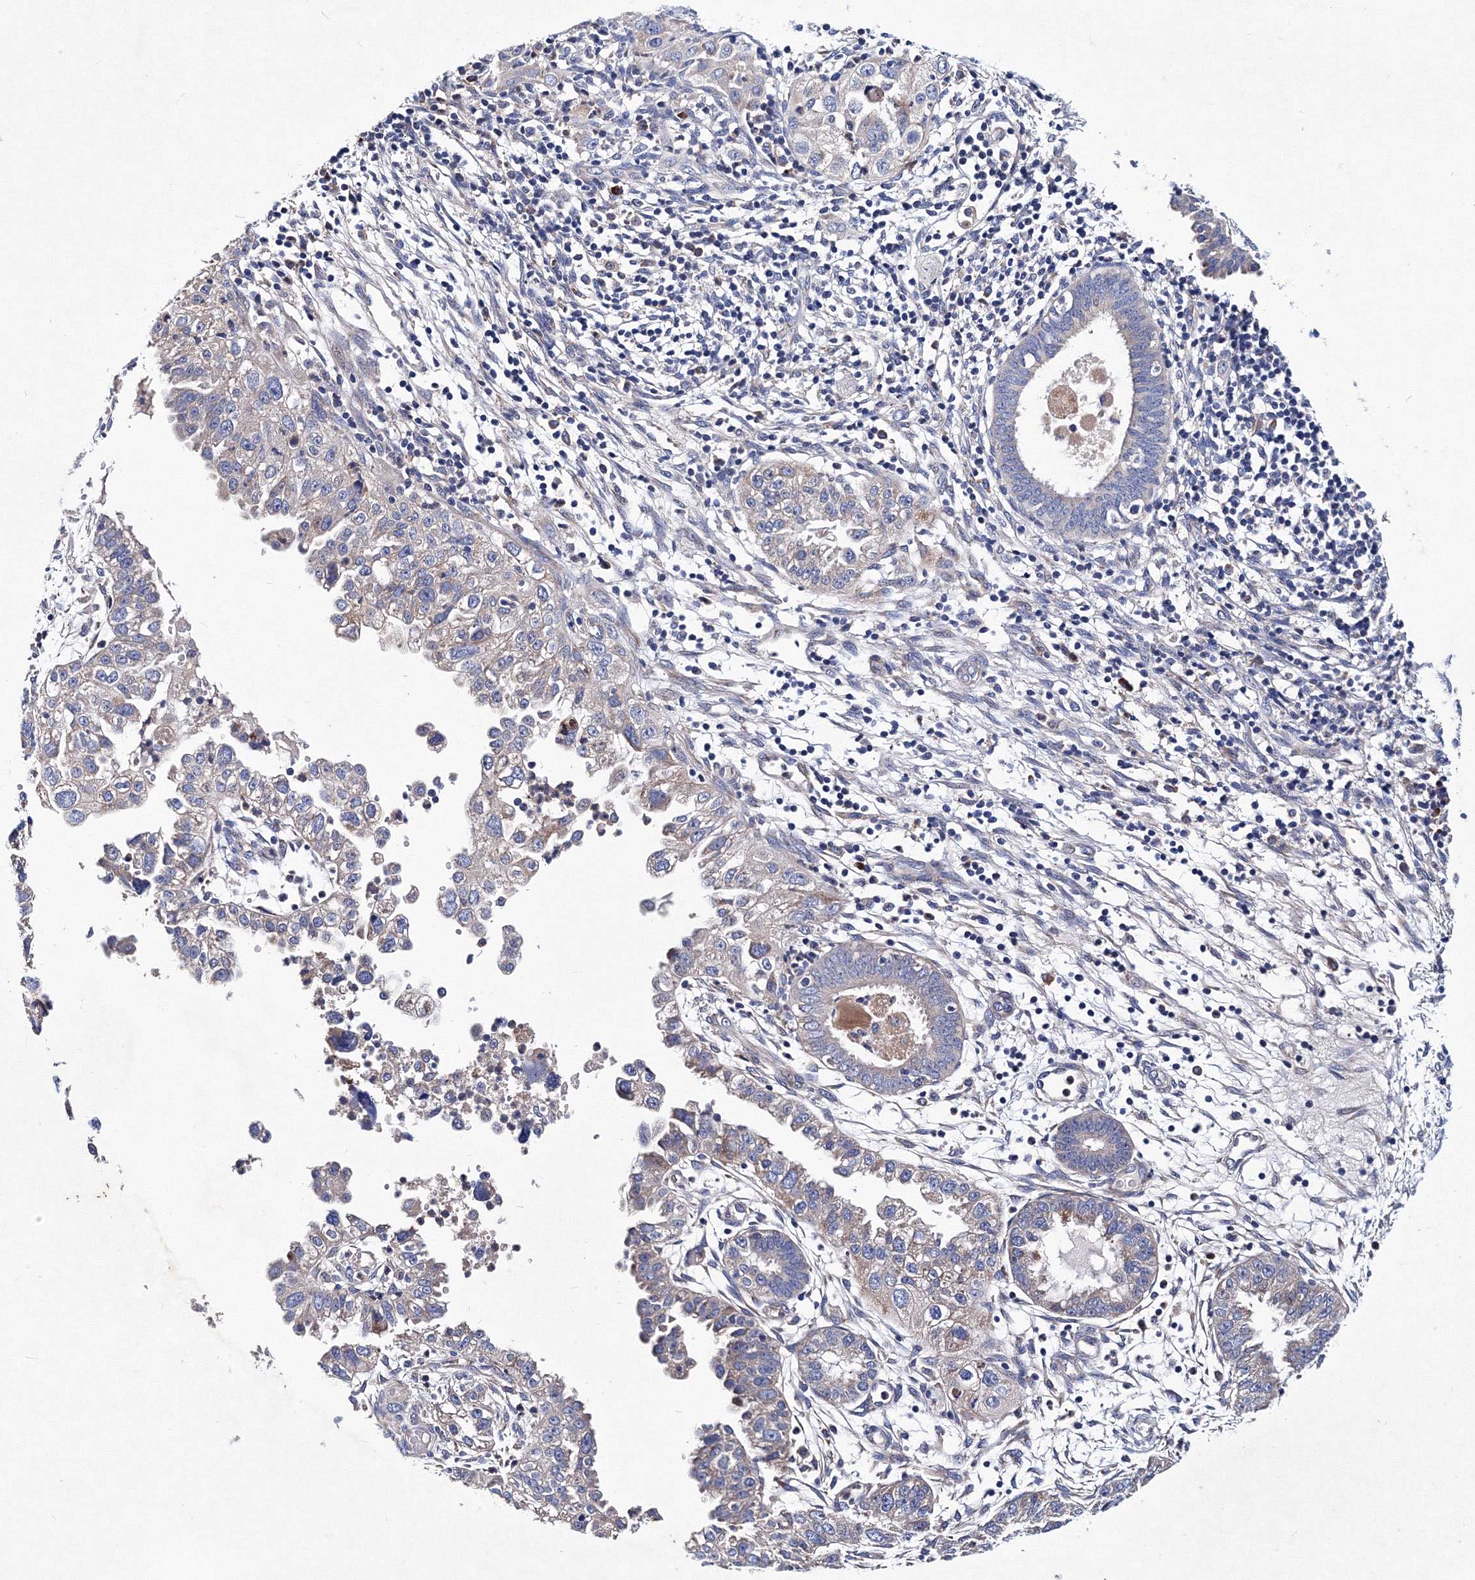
{"staining": {"intensity": "negative", "quantity": "none", "location": "none"}, "tissue": "endometrial cancer", "cell_type": "Tumor cells", "image_type": "cancer", "snomed": [{"axis": "morphology", "description": "Adenocarcinoma, NOS"}, {"axis": "topography", "description": "Endometrium"}], "caption": "DAB (3,3'-diaminobenzidine) immunohistochemical staining of adenocarcinoma (endometrial) reveals no significant staining in tumor cells.", "gene": "TRPM2", "patient": {"sex": "female", "age": 85}}